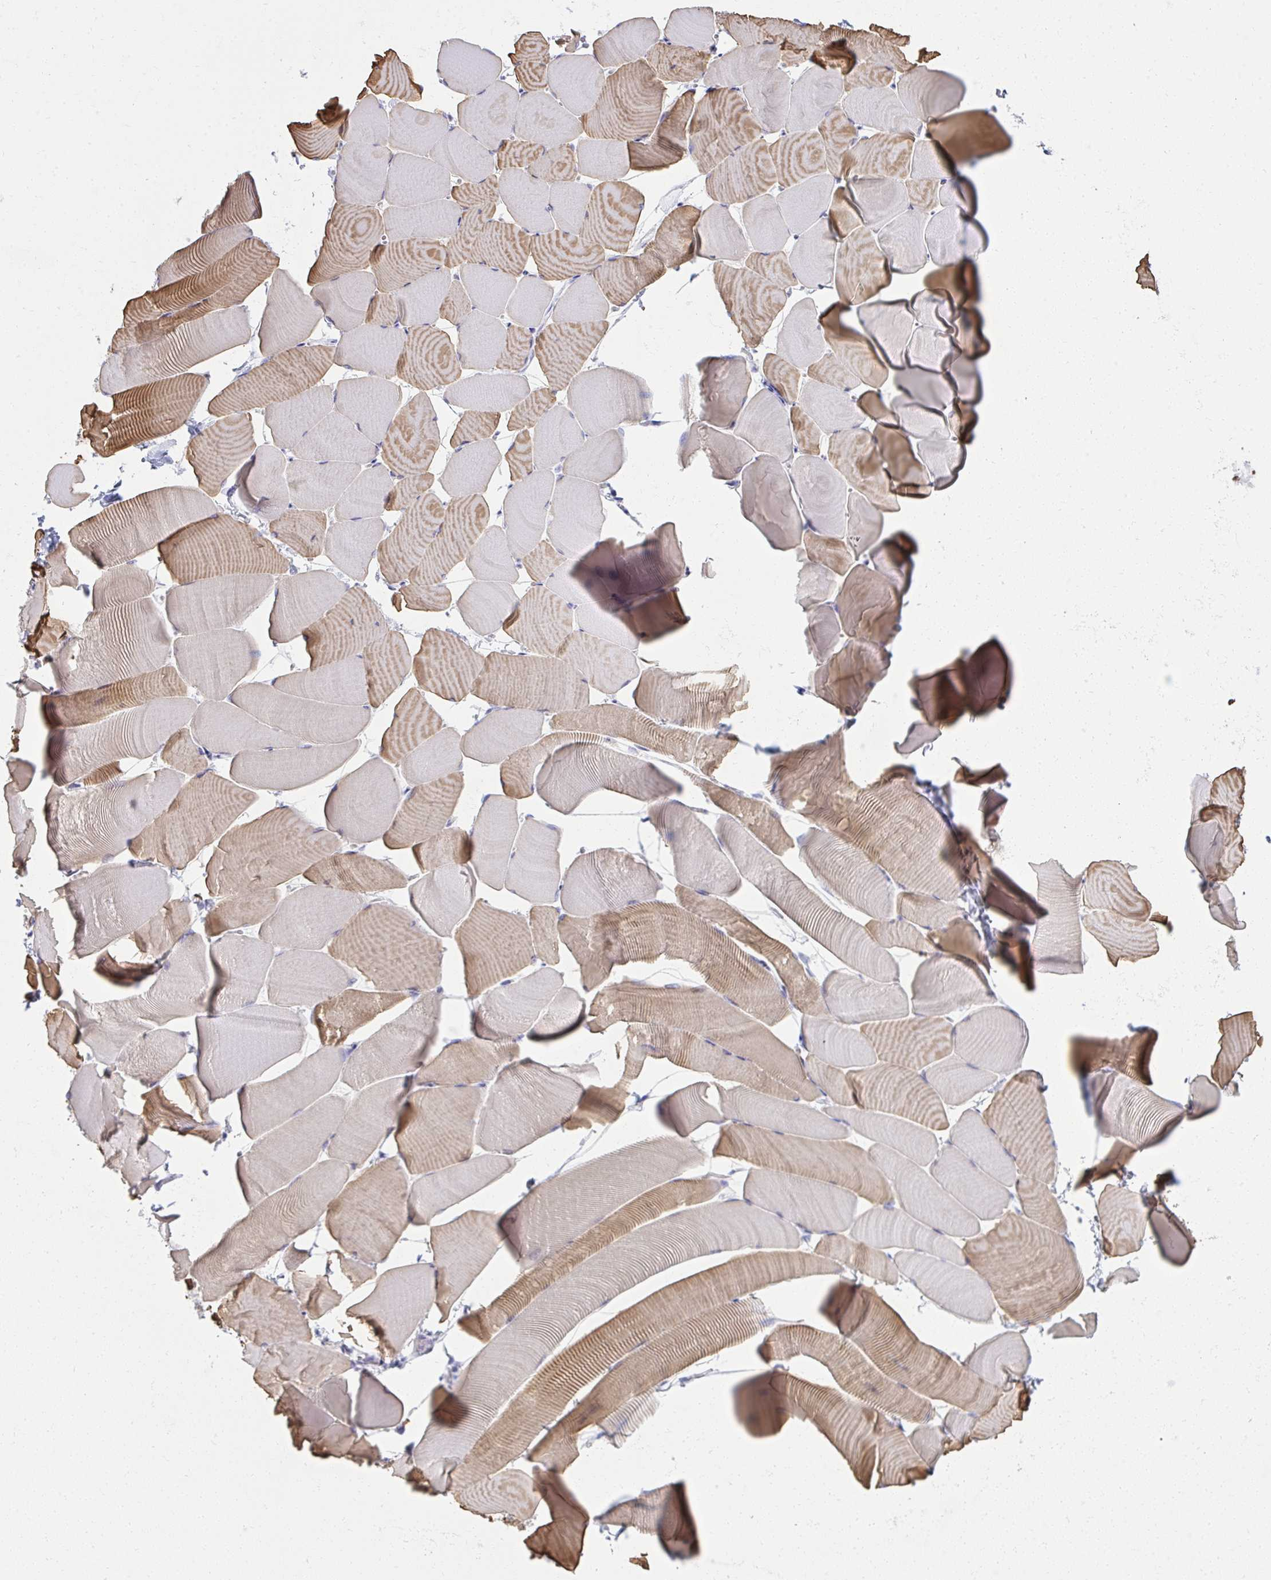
{"staining": {"intensity": "moderate", "quantity": "25%-75%", "location": "cytoplasmic/membranous"}, "tissue": "skeletal muscle", "cell_type": "Myocytes", "image_type": "normal", "snomed": [{"axis": "morphology", "description": "Normal tissue, NOS"}, {"axis": "topography", "description": "Skeletal muscle"}], "caption": "Immunohistochemical staining of benign skeletal muscle exhibits 25%-75% levels of moderate cytoplasmic/membranous protein expression in approximately 25%-75% of myocytes. (IHC, brightfield microscopy, high magnification).", "gene": "PUS7L", "patient": {"sex": "male", "age": 25}}